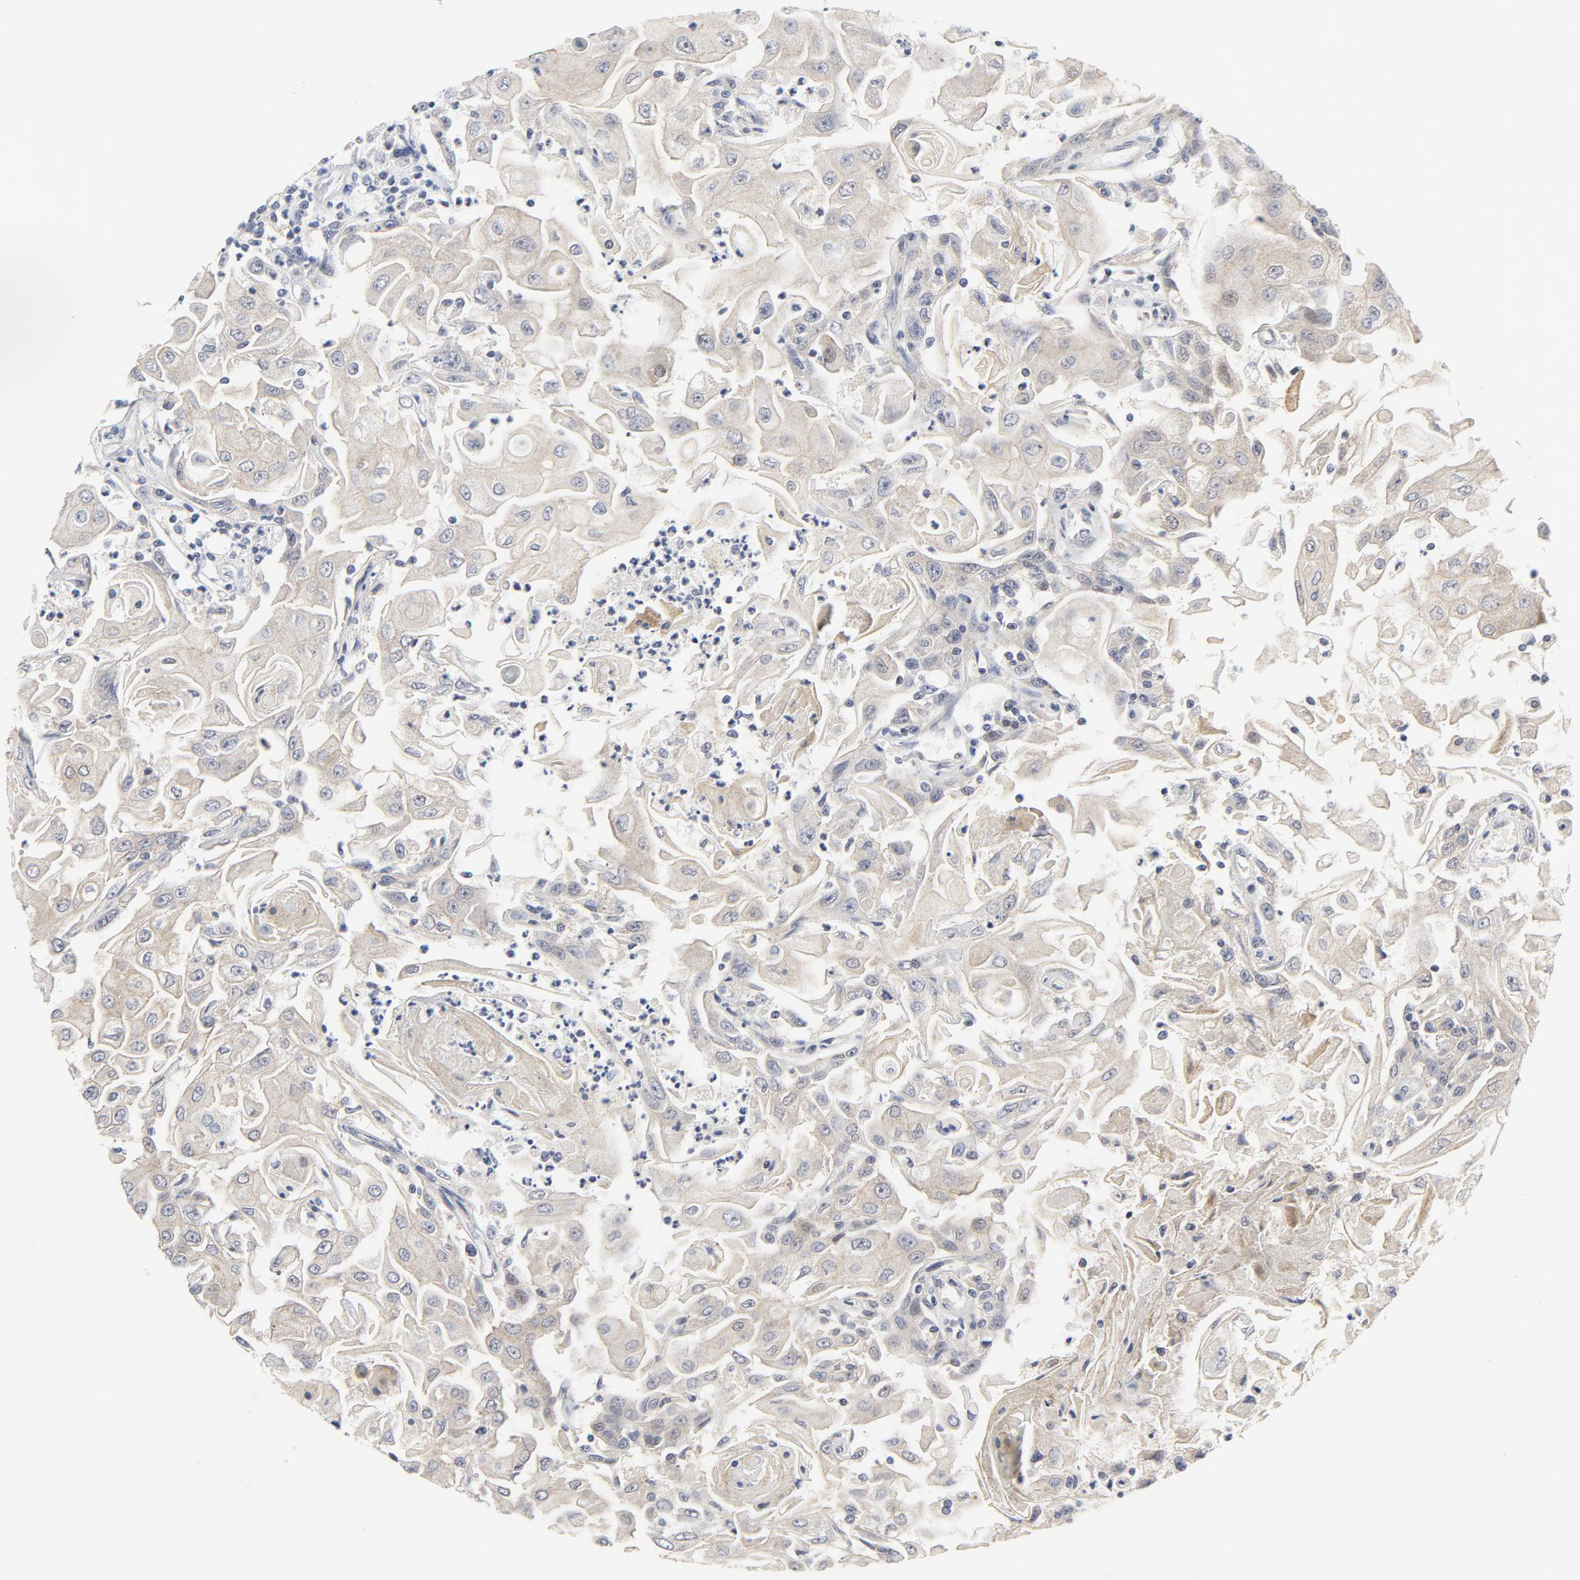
{"staining": {"intensity": "weak", "quantity": "25%-75%", "location": "cytoplasmic/membranous"}, "tissue": "head and neck cancer", "cell_type": "Tumor cells", "image_type": "cancer", "snomed": [{"axis": "morphology", "description": "Squamous cell carcinoma, NOS"}, {"axis": "topography", "description": "Oral tissue"}, {"axis": "topography", "description": "Head-Neck"}], "caption": "Protein staining by IHC exhibits weak cytoplasmic/membranous positivity in approximately 25%-75% of tumor cells in head and neck squamous cell carcinoma. The staining is performed using DAB brown chromogen to label protein expression. The nuclei are counter-stained blue using hematoxylin.", "gene": "MAP2K7", "patient": {"sex": "female", "age": 76}}